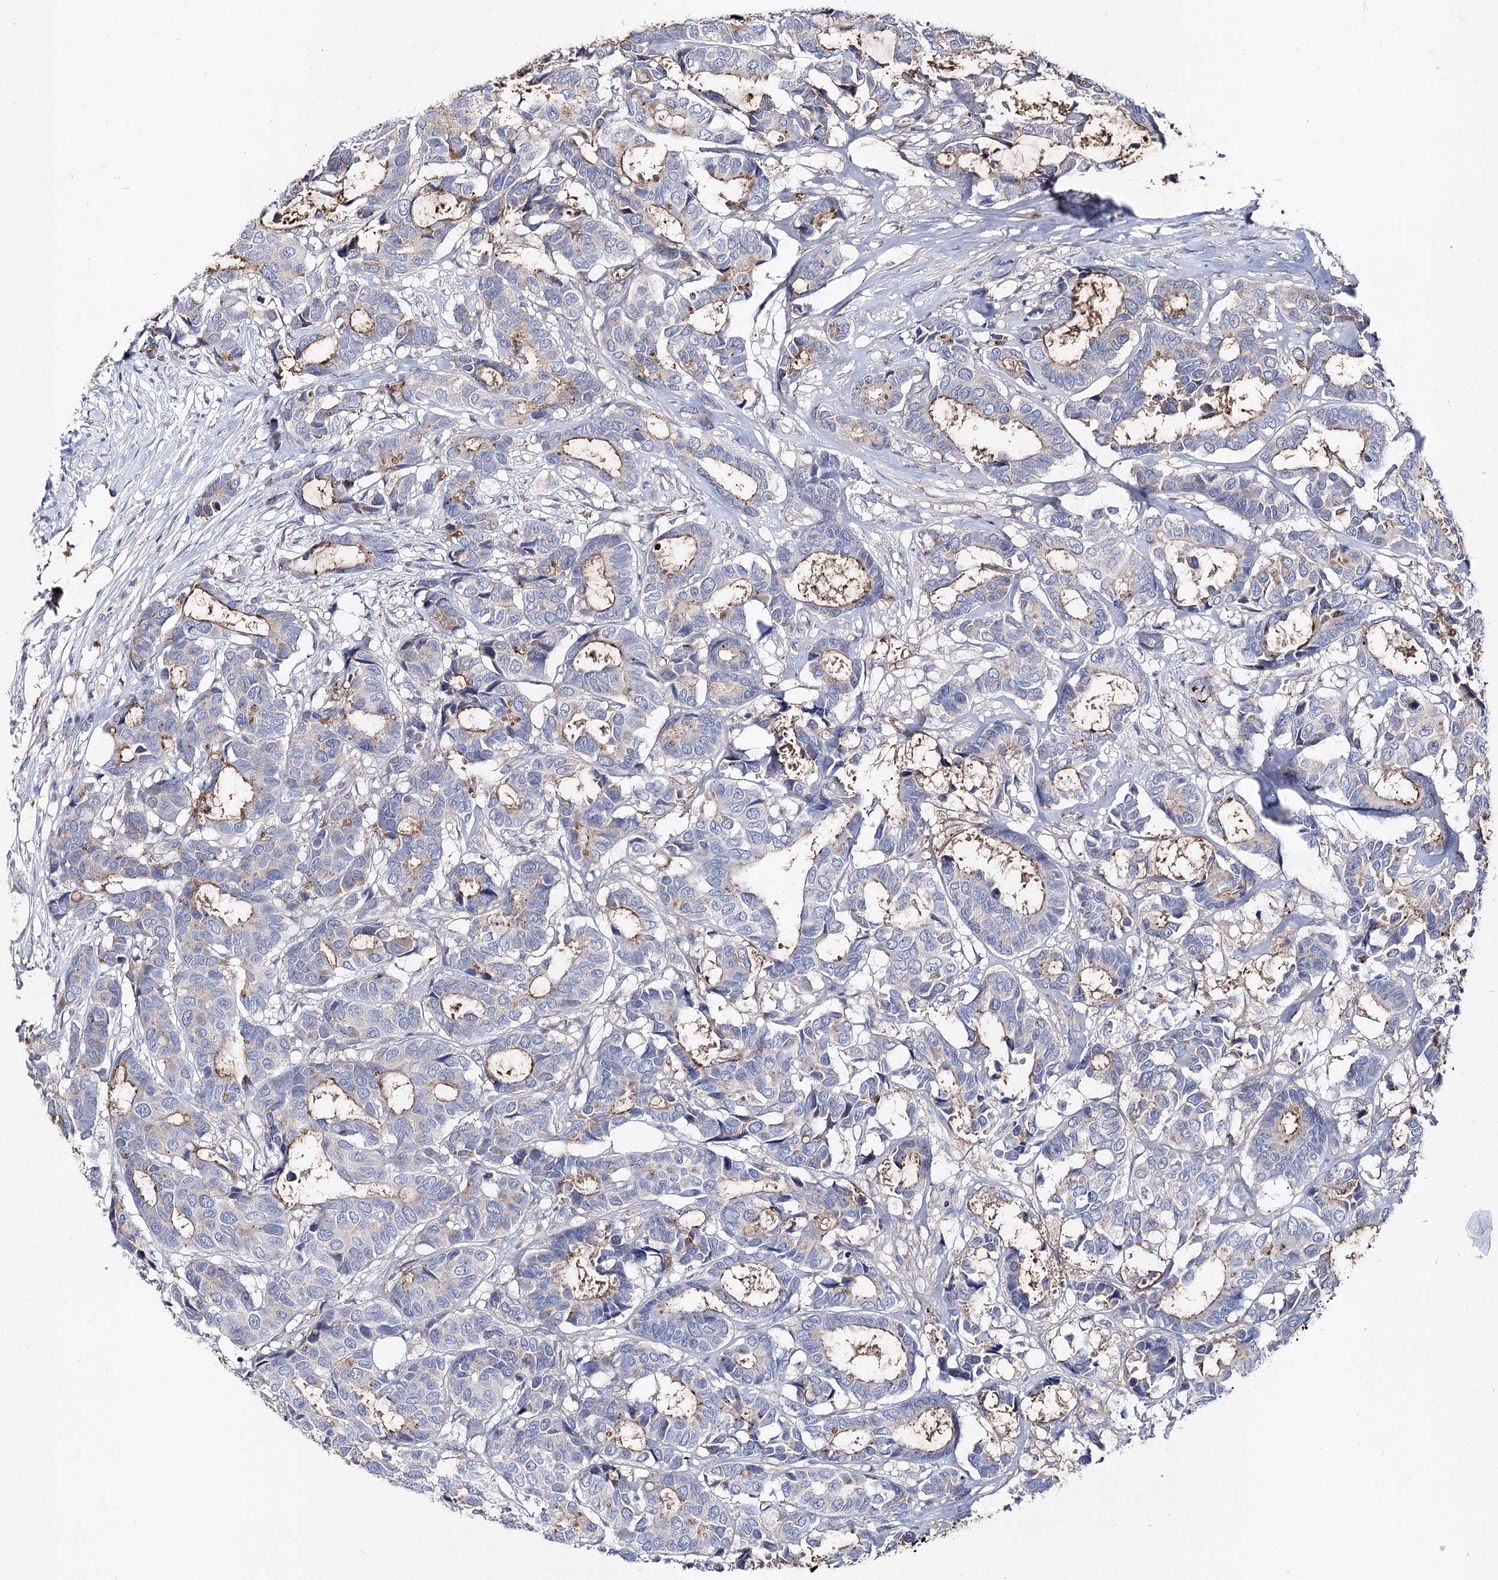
{"staining": {"intensity": "moderate", "quantity": "<25%", "location": "cytoplasmic/membranous"}, "tissue": "breast cancer", "cell_type": "Tumor cells", "image_type": "cancer", "snomed": [{"axis": "morphology", "description": "Duct carcinoma"}, {"axis": "topography", "description": "Breast"}], "caption": "An image of breast cancer stained for a protein demonstrates moderate cytoplasmic/membranous brown staining in tumor cells.", "gene": "UGP2", "patient": {"sex": "female", "age": 87}}